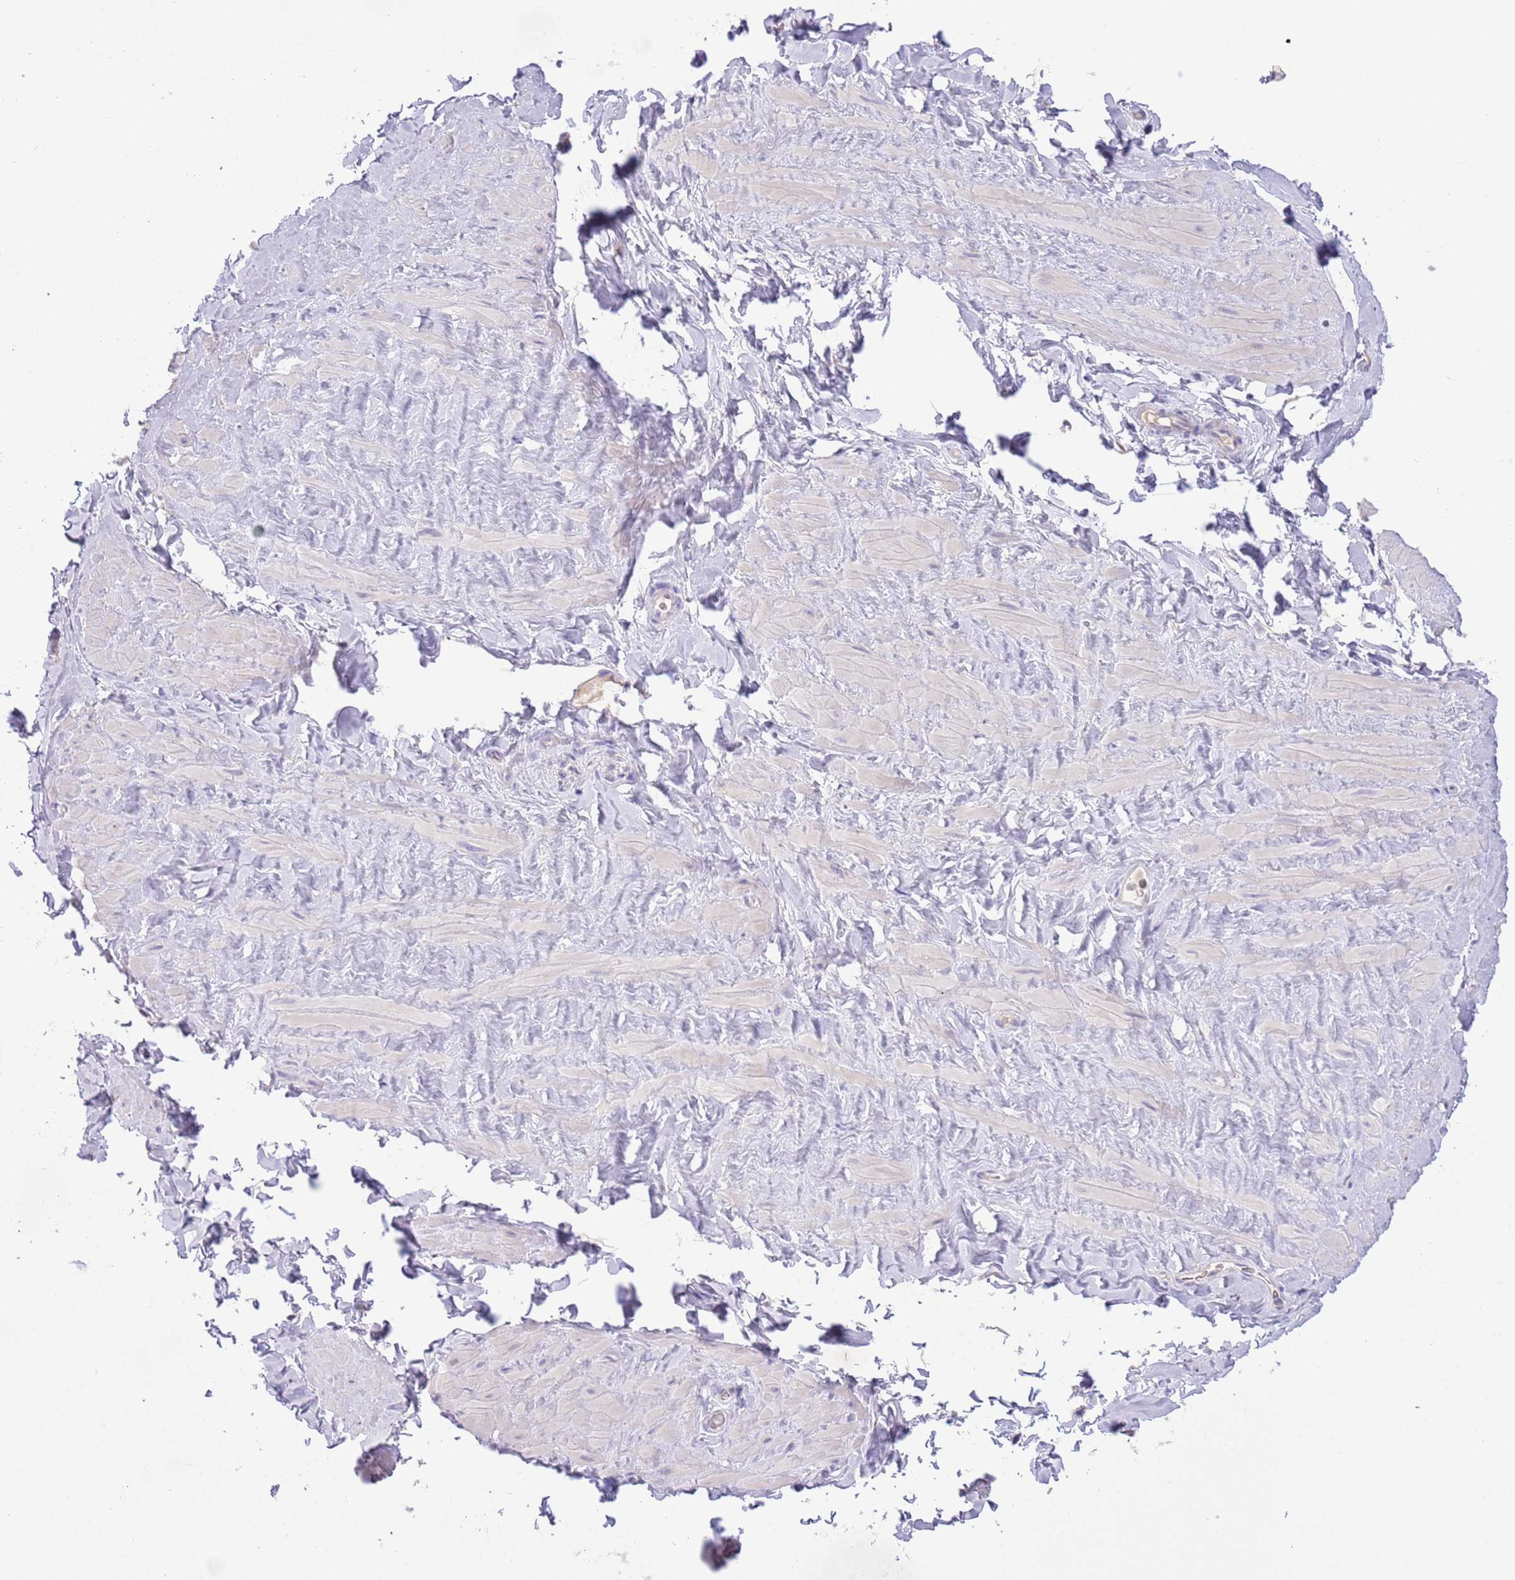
{"staining": {"intensity": "negative", "quantity": "none", "location": "none"}, "tissue": "soft tissue", "cell_type": "Fibroblasts", "image_type": "normal", "snomed": [{"axis": "morphology", "description": "Normal tissue, NOS"}, {"axis": "topography", "description": "Soft tissue"}, {"axis": "topography", "description": "Vascular tissue"}], "caption": "Fibroblasts are negative for brown protein staining in unremarkable soft tissue. (Brightfield microscopy of DAB immunohistochemistry (IHC) at high magnification).", "gene": "SFTPA1", "patient": {"sex": "male", "age": 41}}